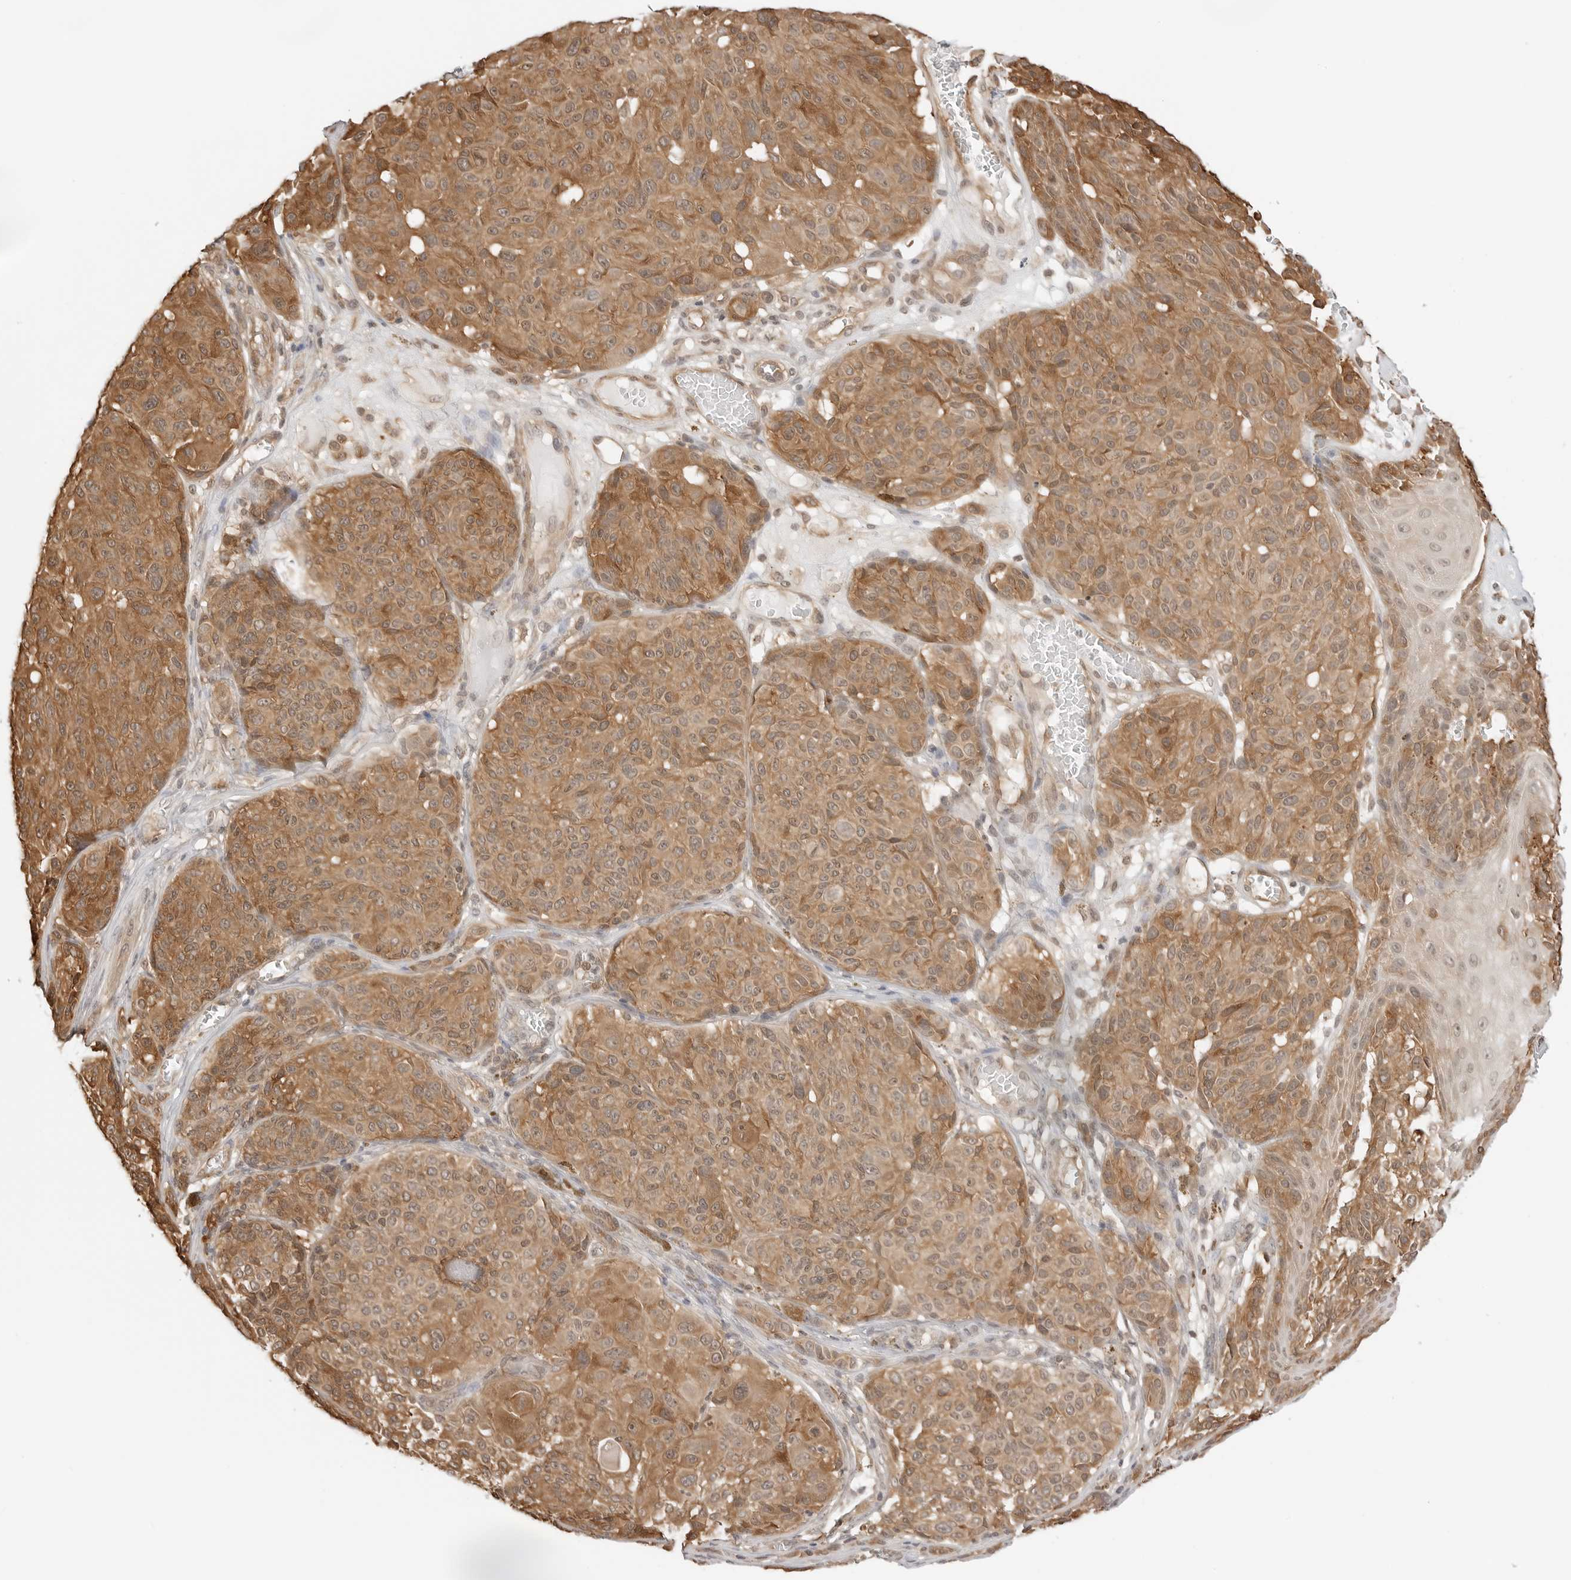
{"staining": {"intensity": "moderate", "quantity": ">75%", "location": "cytoplasmic/membranous"}, "tissue": "melanoma", "cell_type": "Tumor cells", "image_type": "cancer", "snomed": [{"axis": "morphology", "description": "Malignant melanoma, NOS"}, {"axis": "topography", "description": "Skin"}], "caption": "Malignant melanoma stained with a protein marker shows moderate staining in tumor cells.", "gene": "NUDC", "patient": {"sex": "male", "age": 83}}